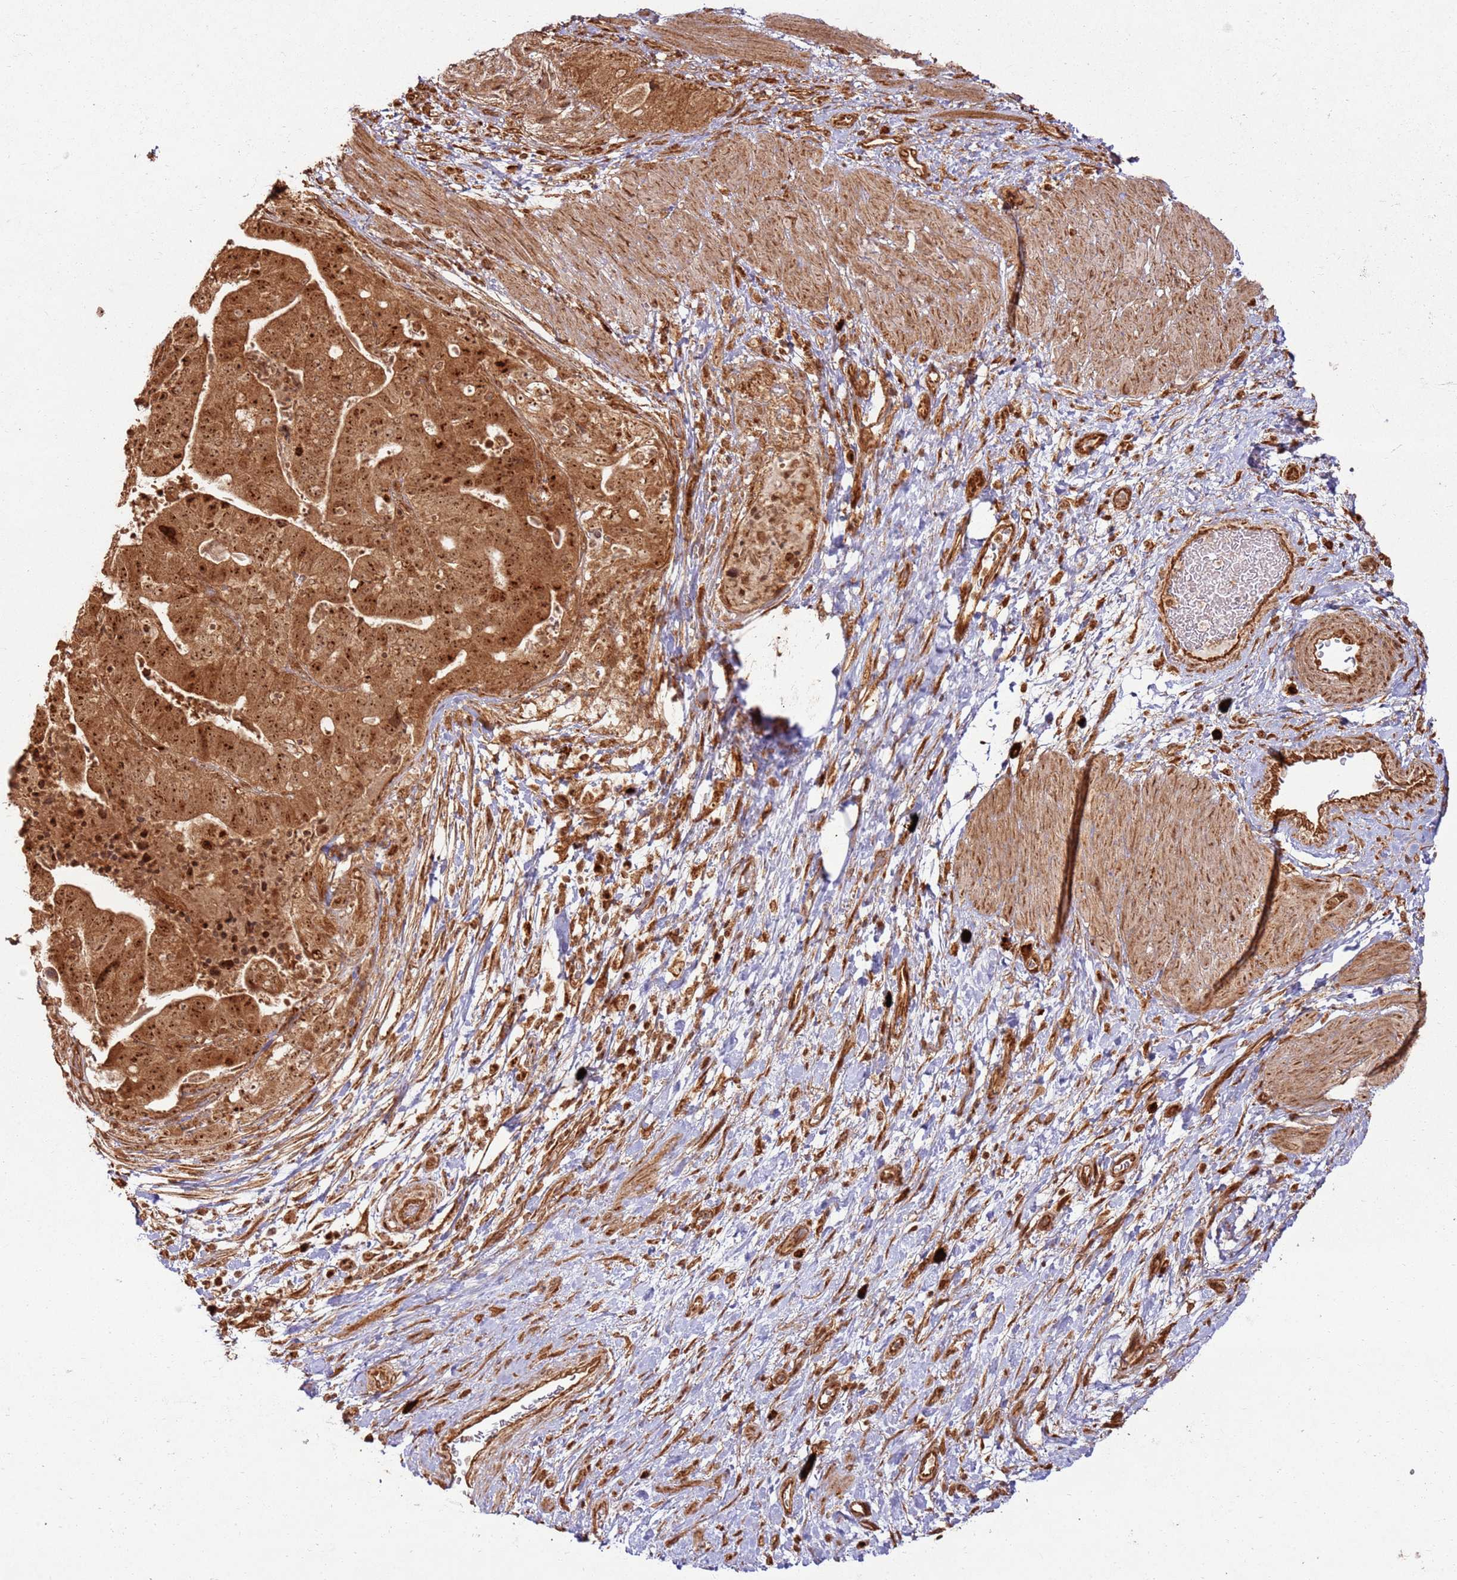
{"staining": {"intensity": "strong", "quantity": ">75%", "location": "cytoplasmic/membranous,nuclear"}, "tissue": "stomach cancer", "cell_type": "Tumor cells", "image_type": "cancer", "snomed": [{"axis": "morphology", "description": "Adenocarcinoma, NOS"}, {"axis": "topography", "description": "Stomach"}], "caption": "Brown immunohistochemical staining in human stomach cancer (adenocarcinoma) shows strong cytoplasmic/membranous and nuclear positivity in approximately >75% of tumor cells. (Brightfield microscopy of DAB IHC at high magnification).", "gene": "TBC1D13", "patient": {"sex": "male", "age": 48}}